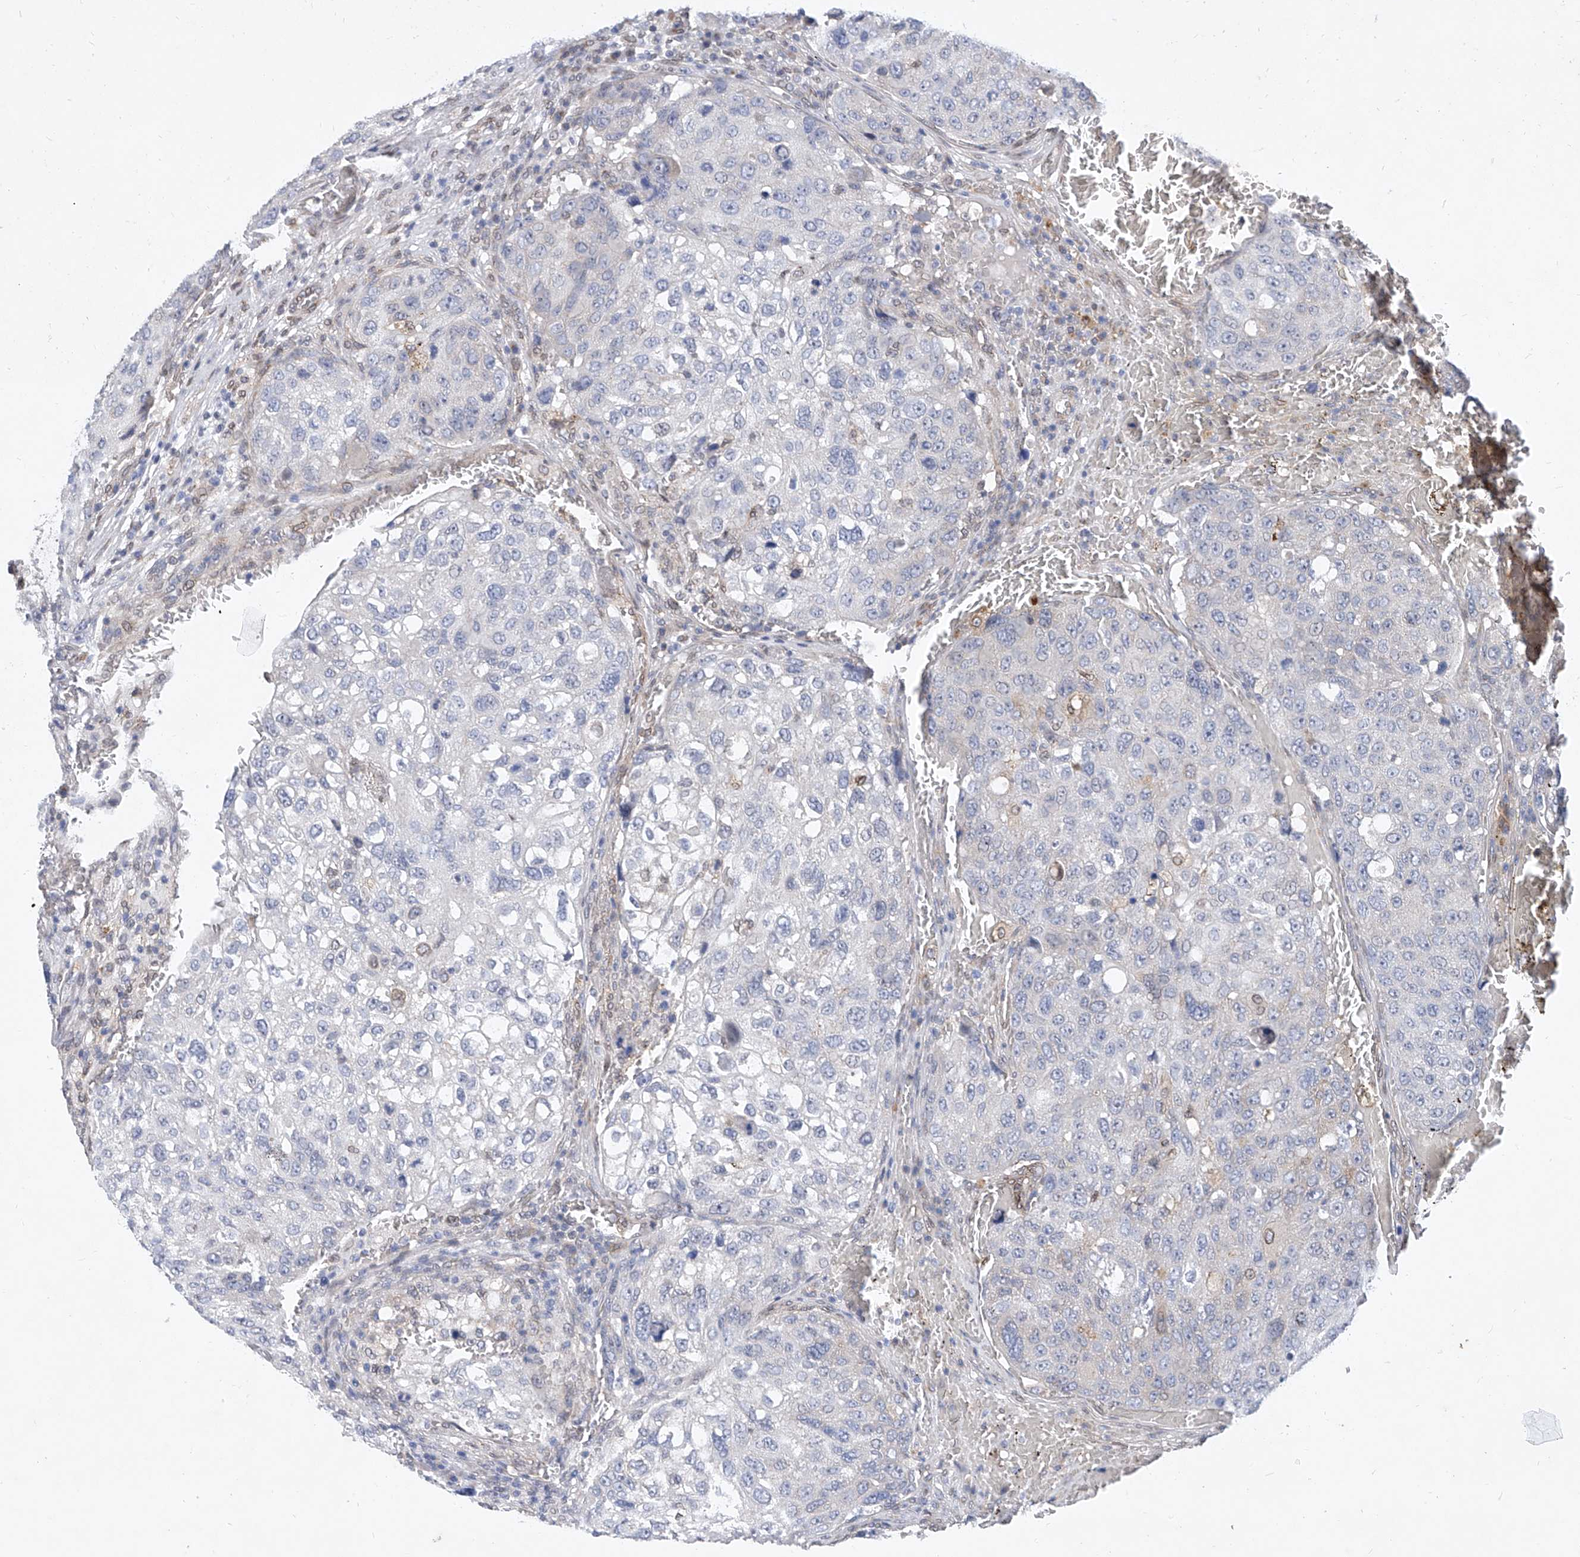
{"staining": {"intensity": "negative", "quantity": "none", "location": "none"}, "tissue": "urothelial cancer", "cell_type": "Tumor cells", "image_type": "cancer", "snomed": [{"axis": "morphology", "description": "Urothelial carcinoma, High grade"}, {"axis": "topography", "description": "Lymph node"}, {"axis": "topography", "description": "Urinary bladder"}], "caption": "Tumor cells are negative for protein expression in human urothelial cancer.", "gene": "MX2", "patient": {"sex": "male", "age": 51}}